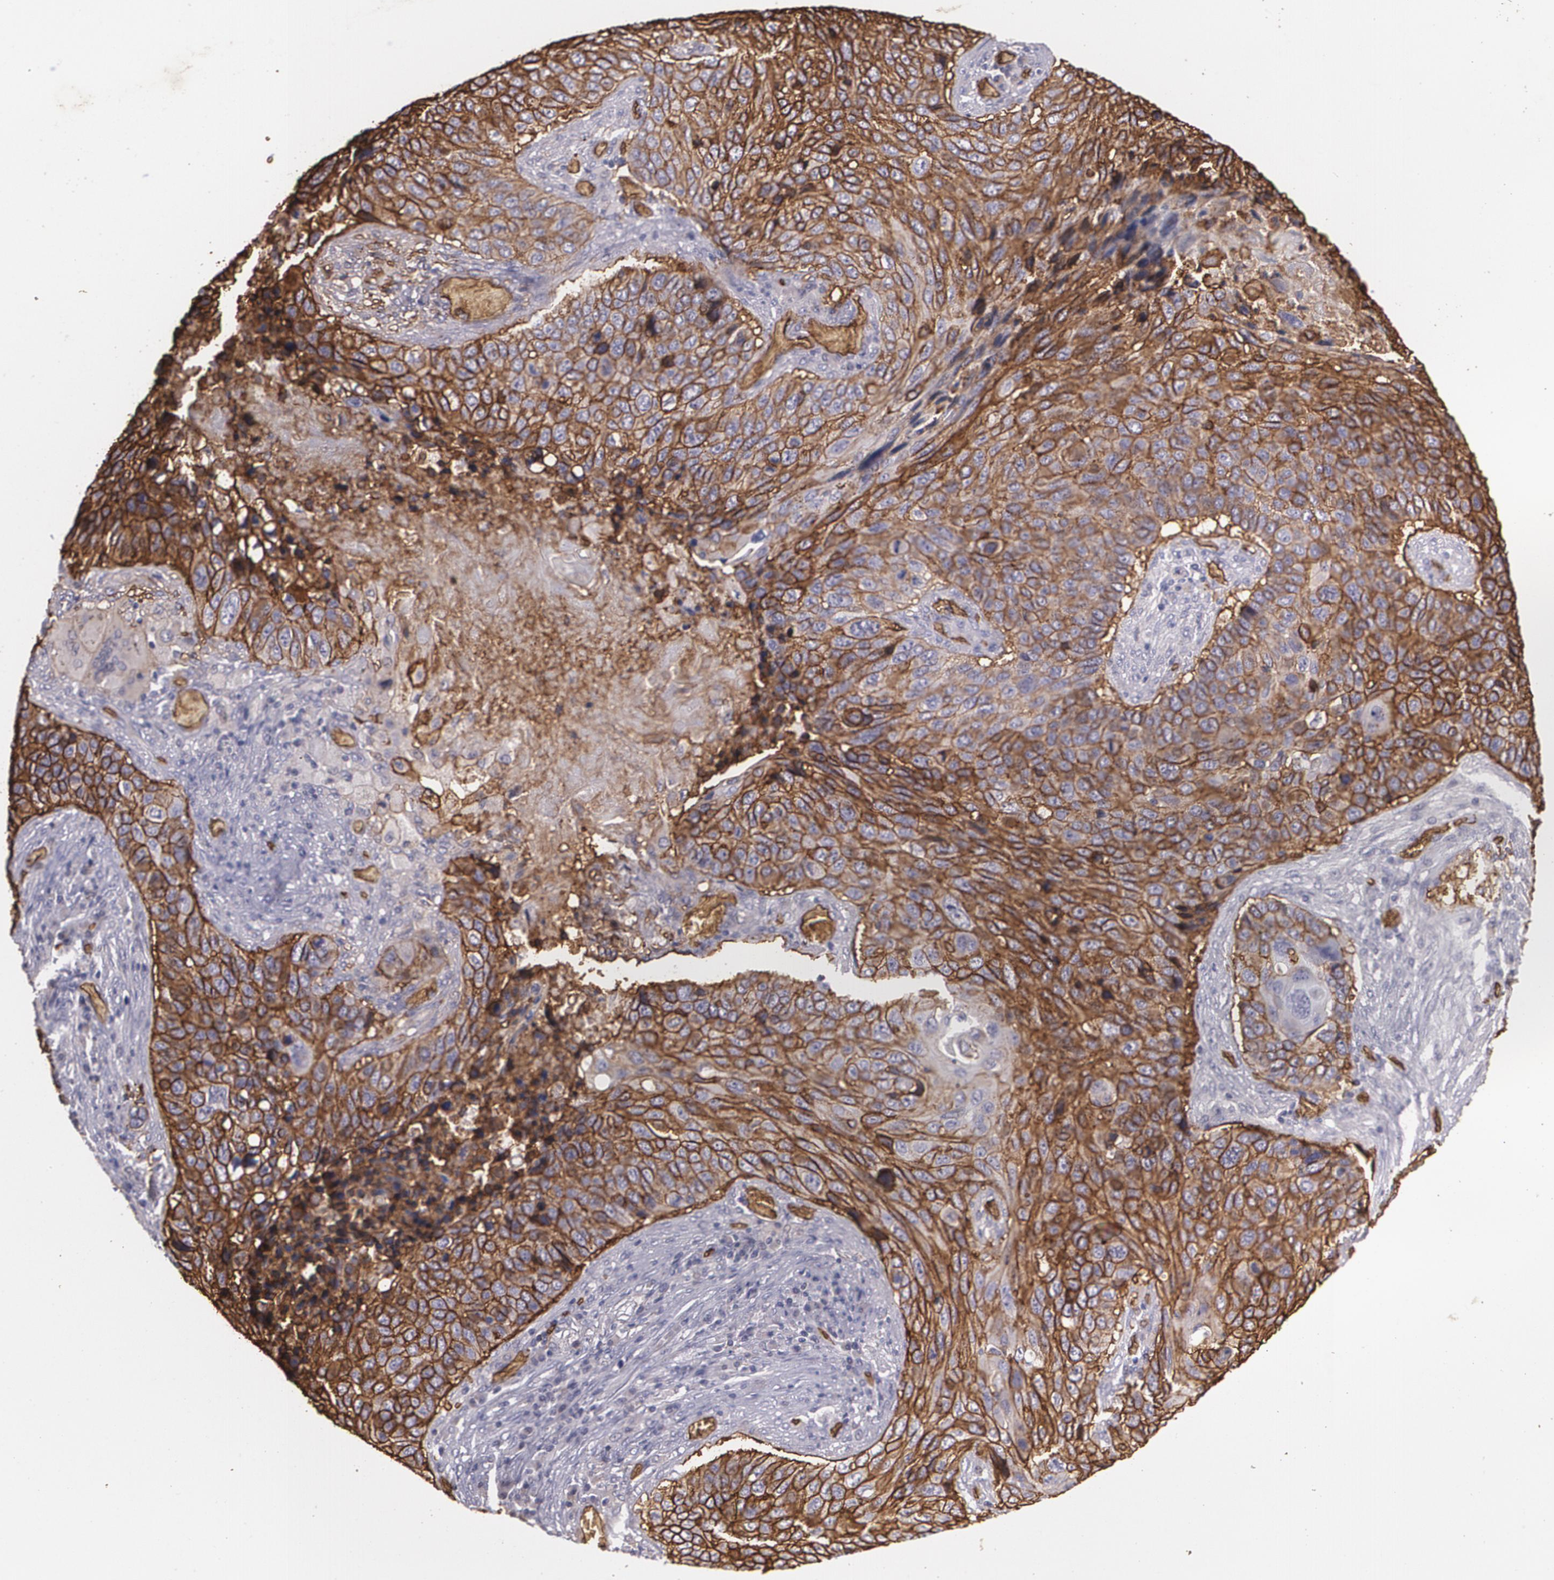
{"staining": {"intensity": "strong", "quantity": ">75%", "location": "cytoplasmic/membranous"}, "tissue": "lung cancer", "cell_type": "Tumor cells", "image_type": "cancer", "snomed": [{"axis": "morphology", "description": "Squamous cell carcinoma, NOS"}, {"axis": "topography", "description": "Lung"}], "caption": "Human squamous cell carcinoma (lung) stained with a protein marker displays strong staining in tumor cells.", "gene": "SLC2A1", "patient": {"sex": "male", "age": 68}}